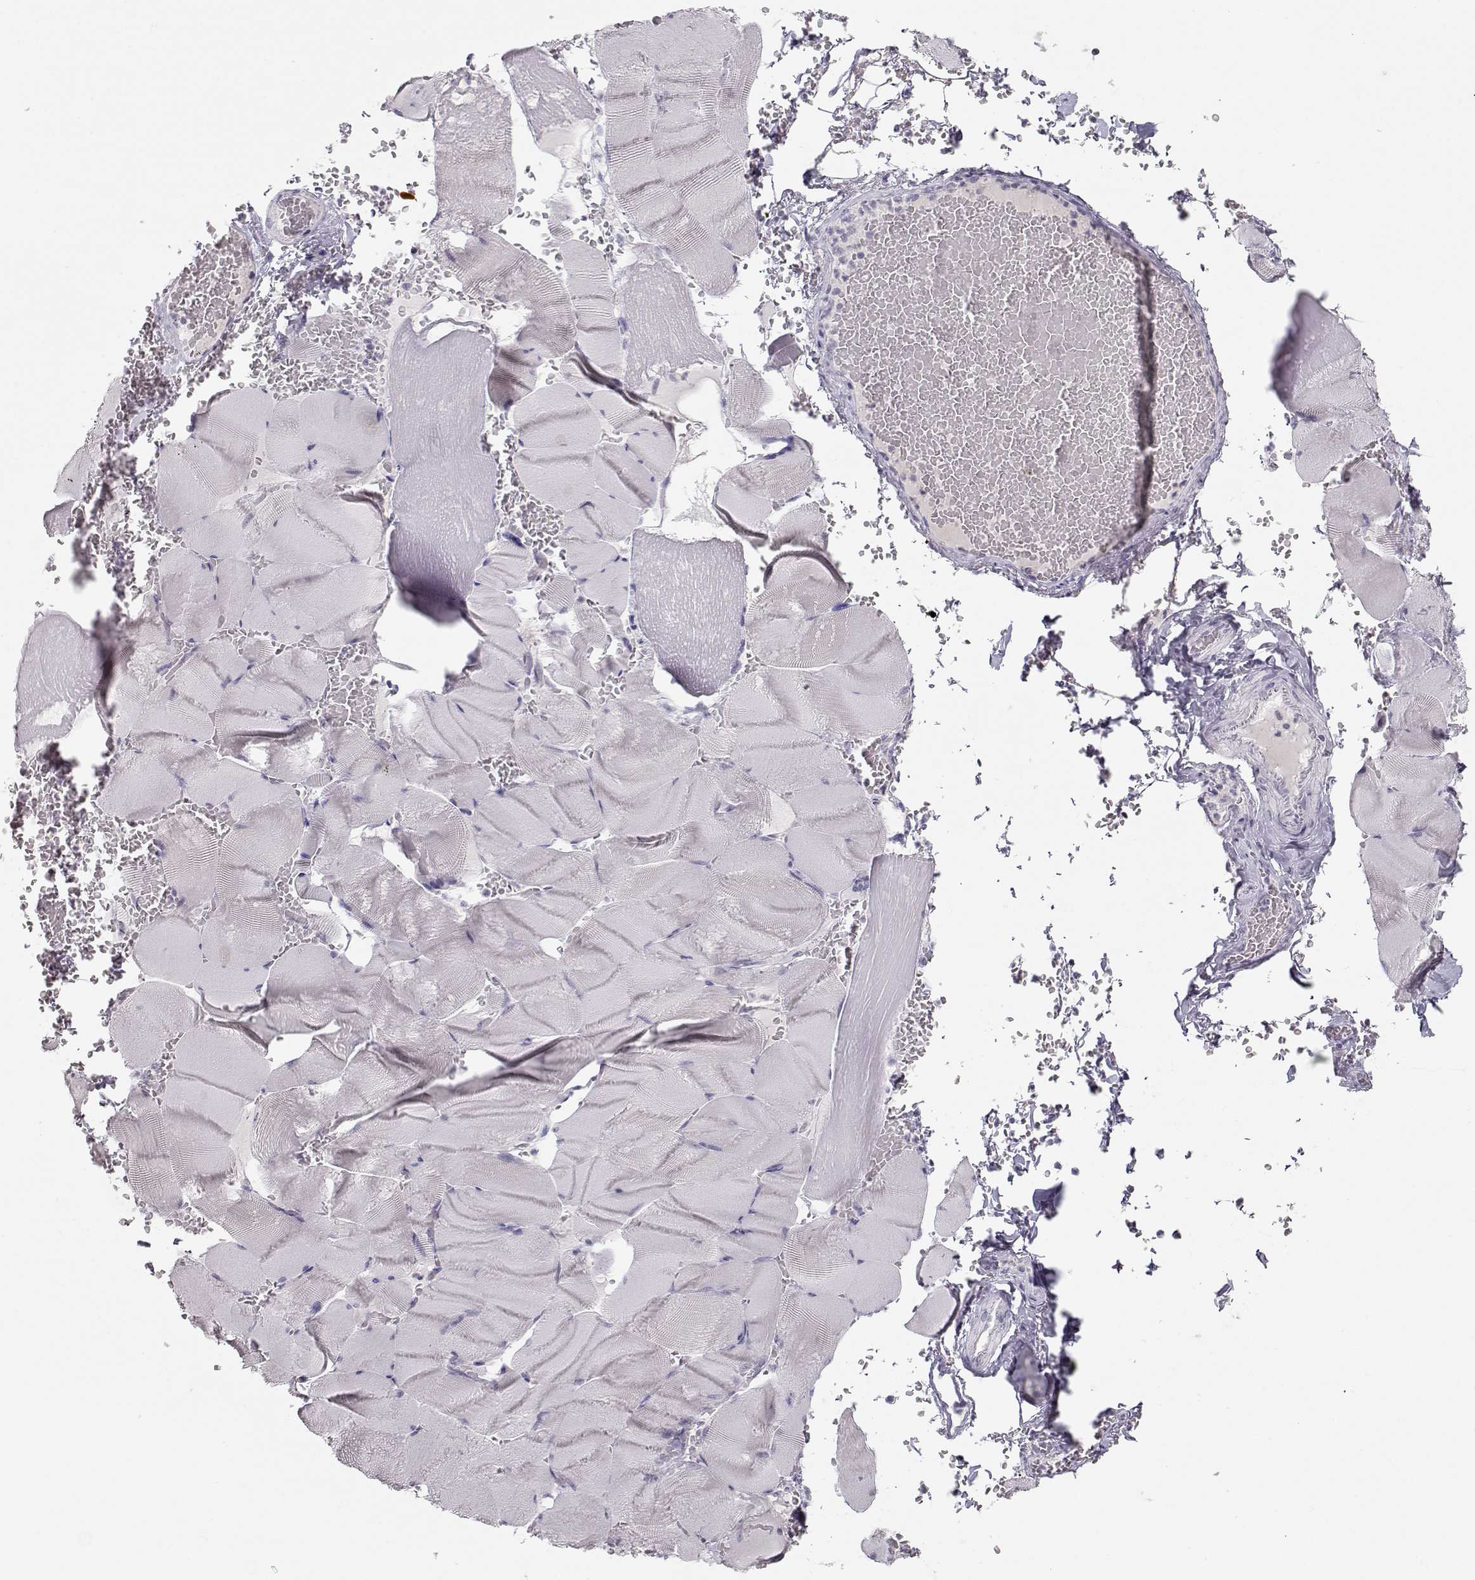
{"staining": {"intensity": "negative", "quantity": "none", "location": "none"}, "tissue": "skeletal muscle", "cell_type": "Myocytes", "image_type": "normal", "snomed": [{"axis": "morphology", "description": "Normal tissue, NOS"}, {"axis": "topography", "description": "Skeletal muscle"}], "caption": "This photomicrograph is of benign skeletal muscle stained with IHC to label a protein in brown with the nuclei are counter-stained blue. There is no positivity in myocytes. (DAB immunohistochemistry (IHC) with hematoxylin counter stain).", "gene": "IMPG1", "patient": {"sex": "male", "age": 56}}